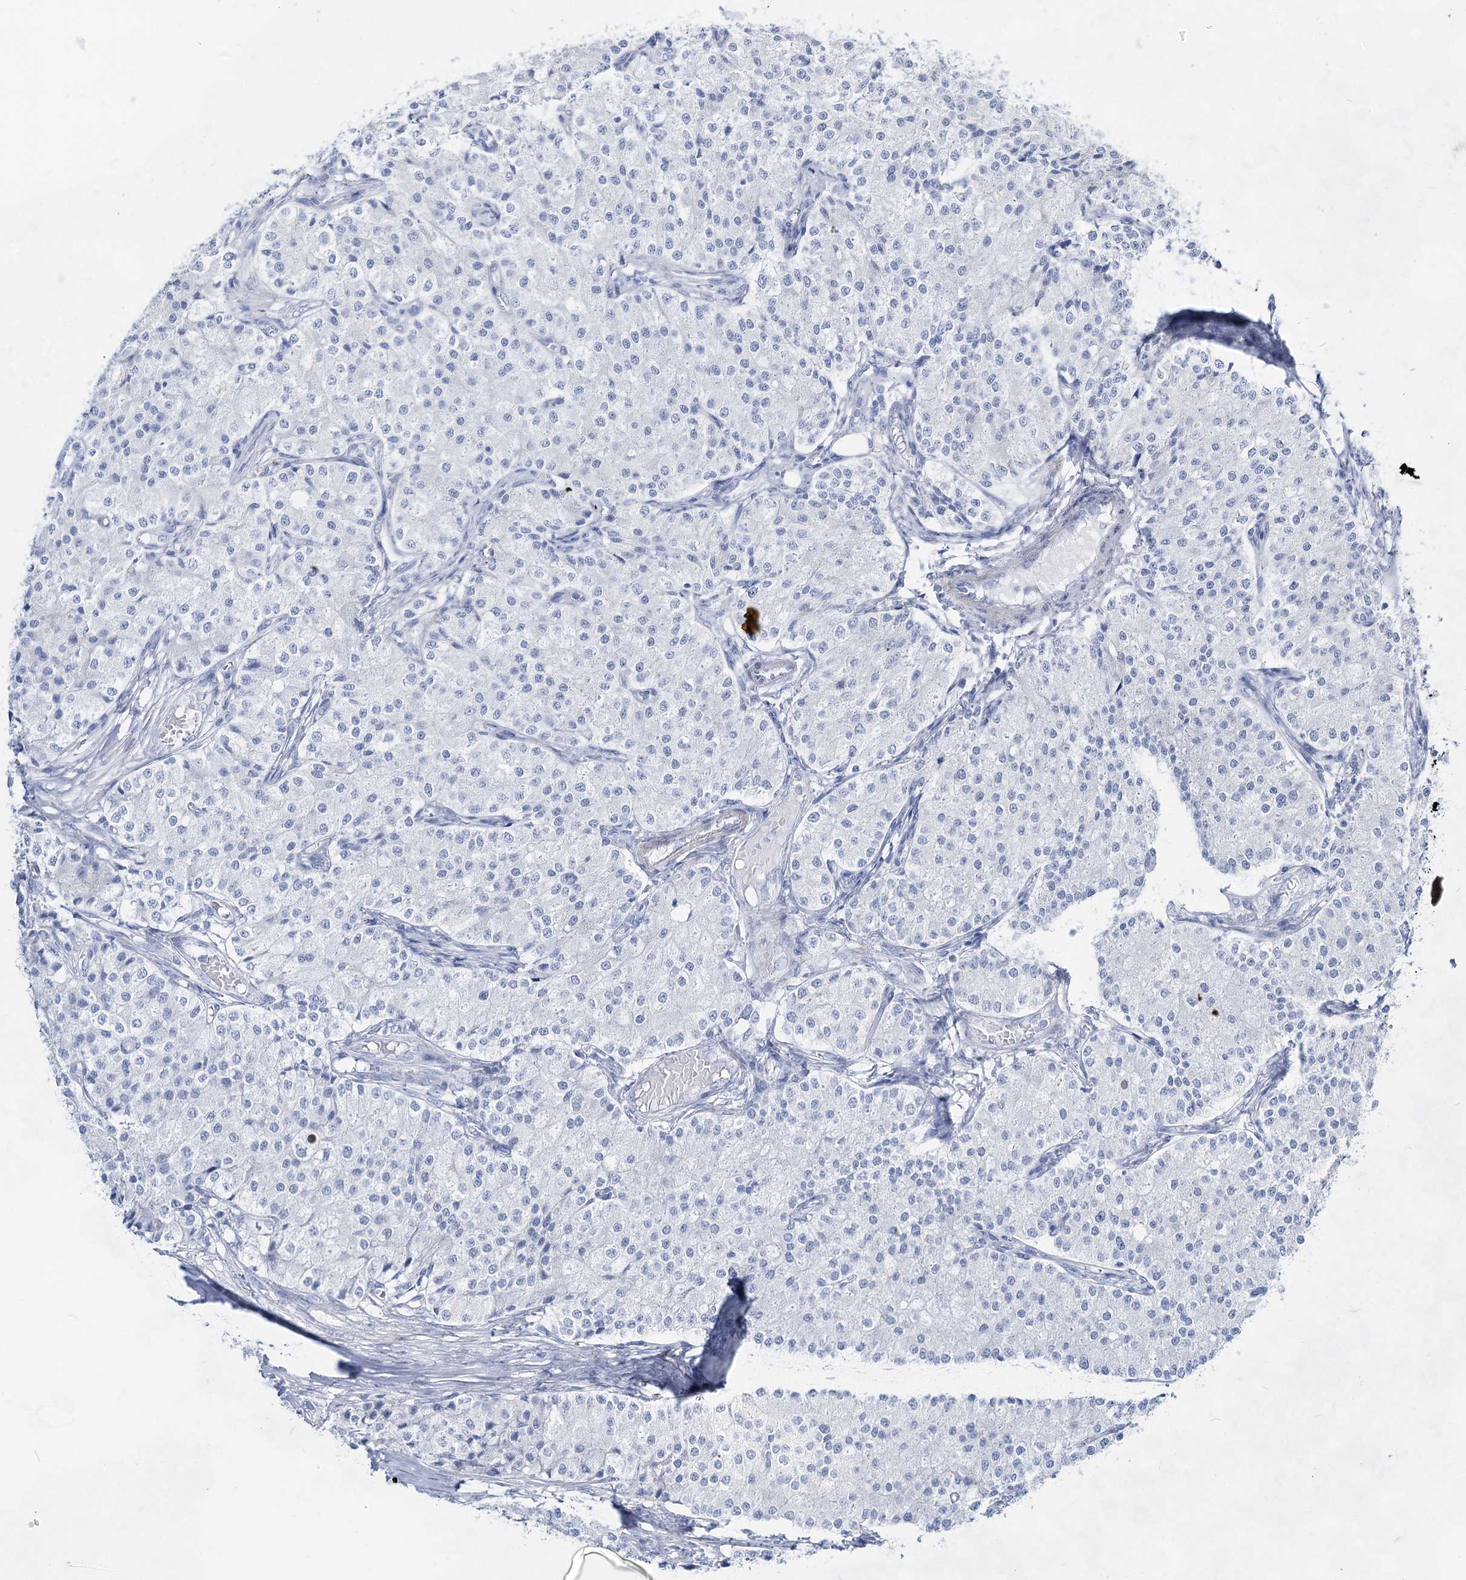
{"staining": {"intensity": "negative", "quantity": "none", "location": "none"}, "tissue": "carcinoid", "cell_type": "Tumor cells", "image_type": "cancer", "snomed": [{"axis": "morphology", "description": "Carcinoid, malignant, NOS"}, {"axis": "topography", "description": "Colon"}], "caption": "This is an immunohistochemistry micrograph of human carcinoid (malignant). There is no positivity in tumor cells.", "gene": "ACRV1", "patient": {"sex": "female", "age": 52}}